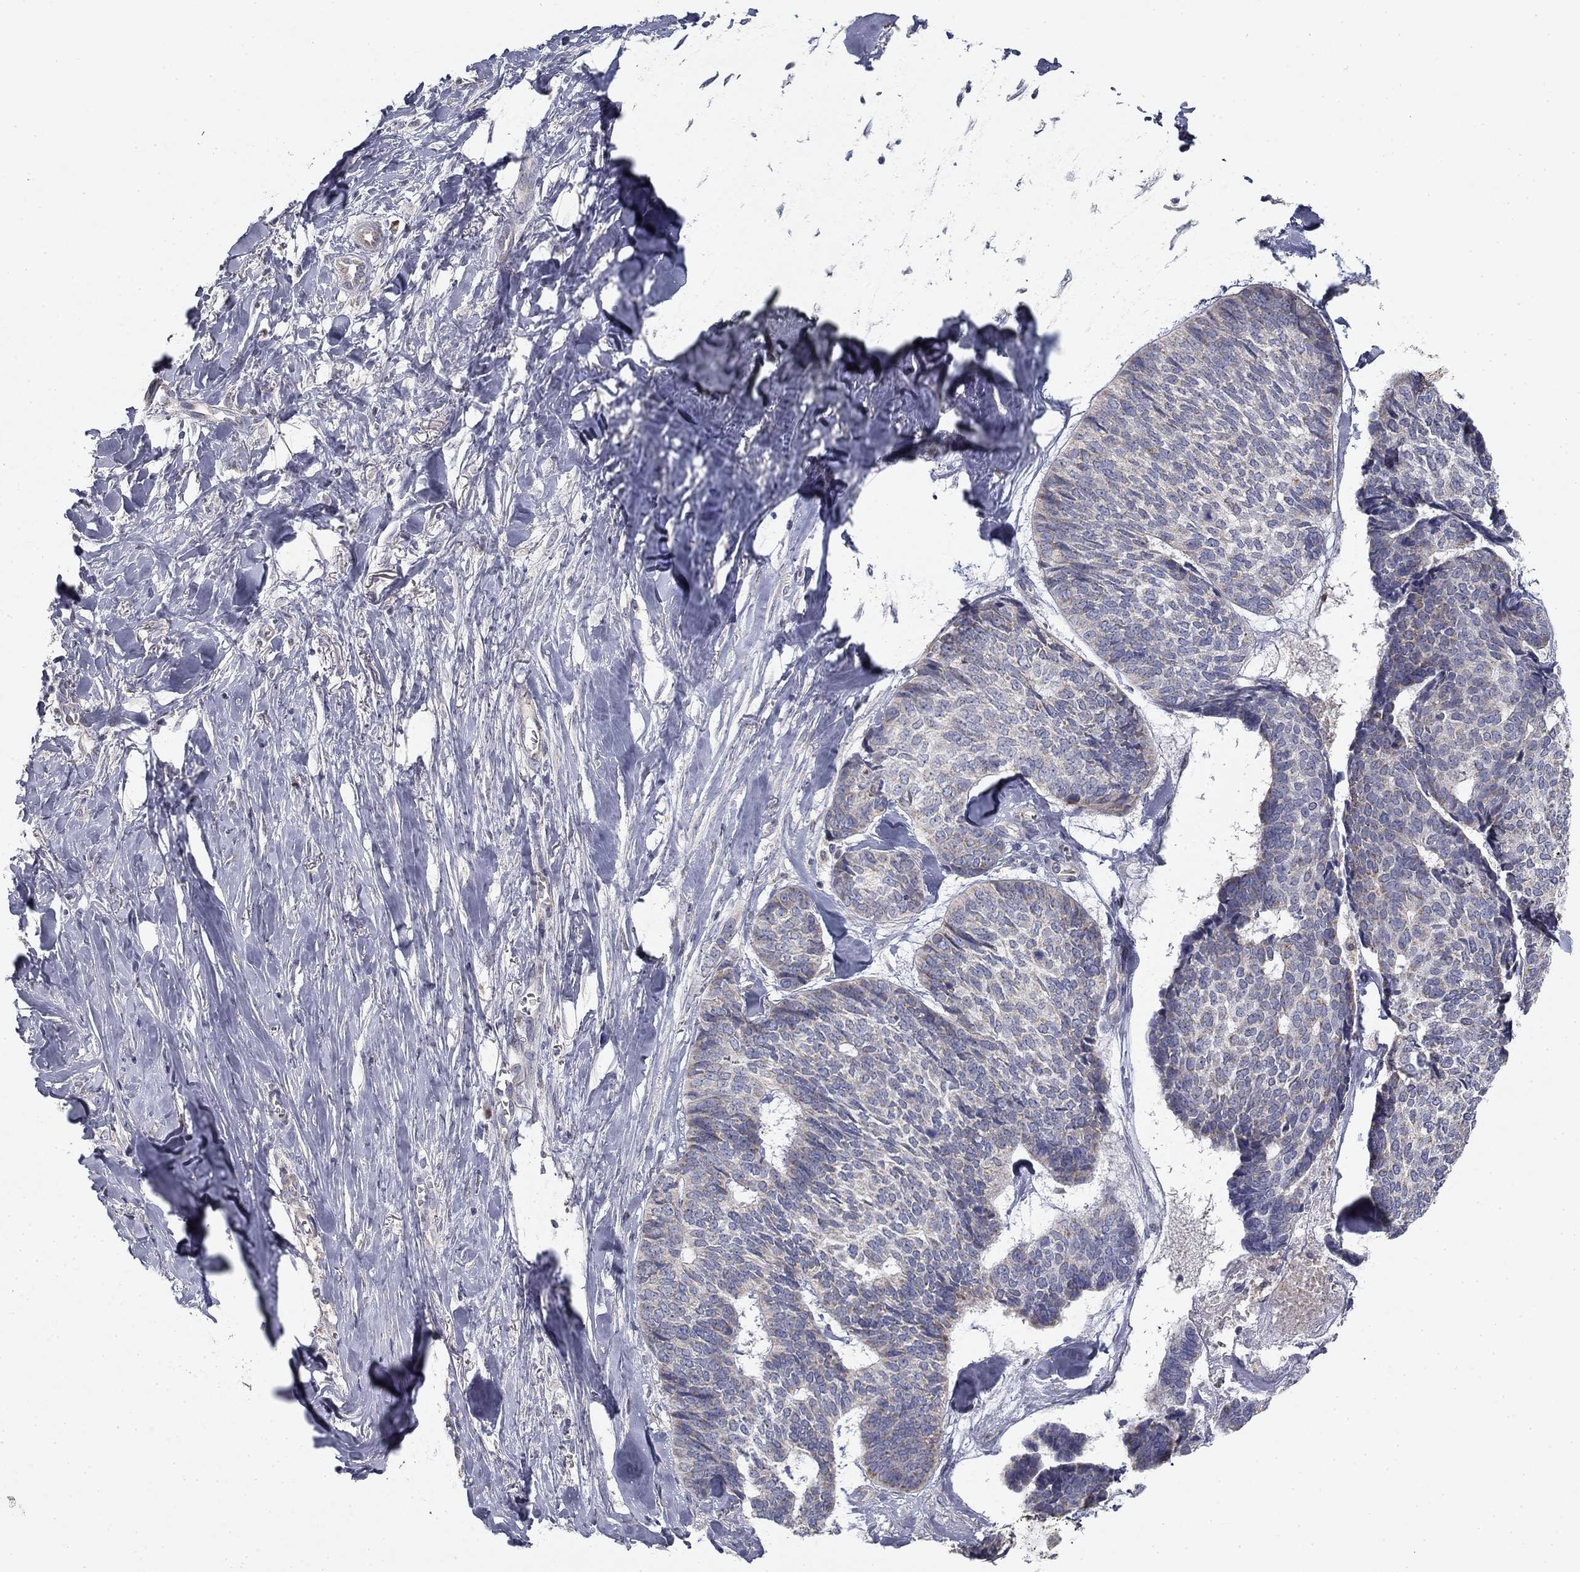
{"staining": {"intensity": "negative", "quantity": "none", "location": "none"}, "tissue": "skin cancer", "cell_type": "Tumor cells", "image_type": "cancer", "snomed": [{"axis": "morphology", "description": "Basal cell carcinoma"}, {"axis": "topography", "description": "Skin"}], "caption": "Image shows no significant protein expression in tumor cells of basal cell carcinoma (skin).", "gene": "SLC2A9", "patient": {"sex": "male", "age": 86}}